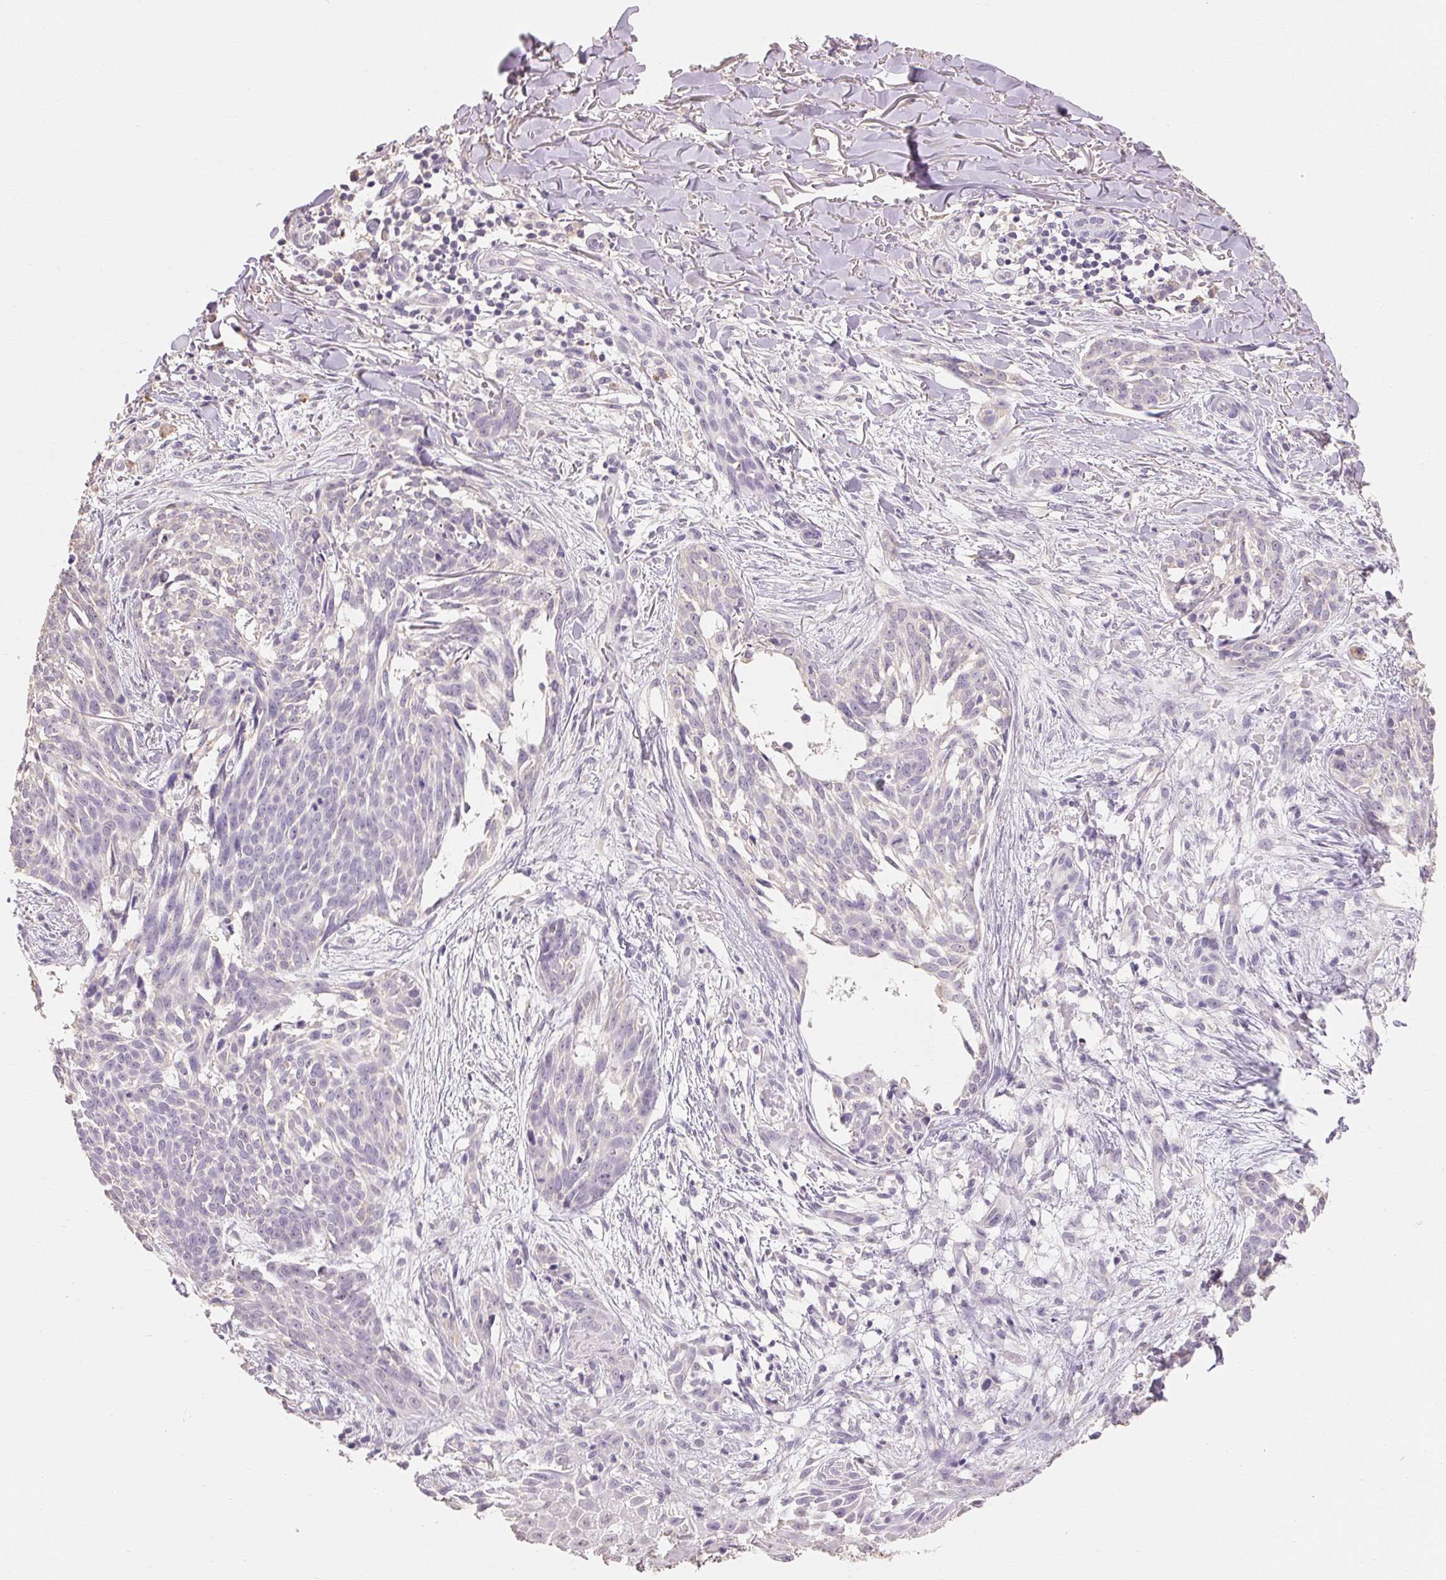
{"staining": {"intensity": "negative", "quantity": "none", "location": "none"}, "tissue": "skin cancer", "cell_type": "Tumor cells", "image_type": "cancer", "snomed": [{"axis": "morphology", "description": "Basal cell carcinoma"}, {"axis": "topography", "description": "Skin"}], "caption": "Basal cell carcinoma (skin) stained for a protein using immunohistochemistry displays no positivity tumor cells.", "gene": "MAP7D2", "patient": {"sex": "male", "age": 88}}